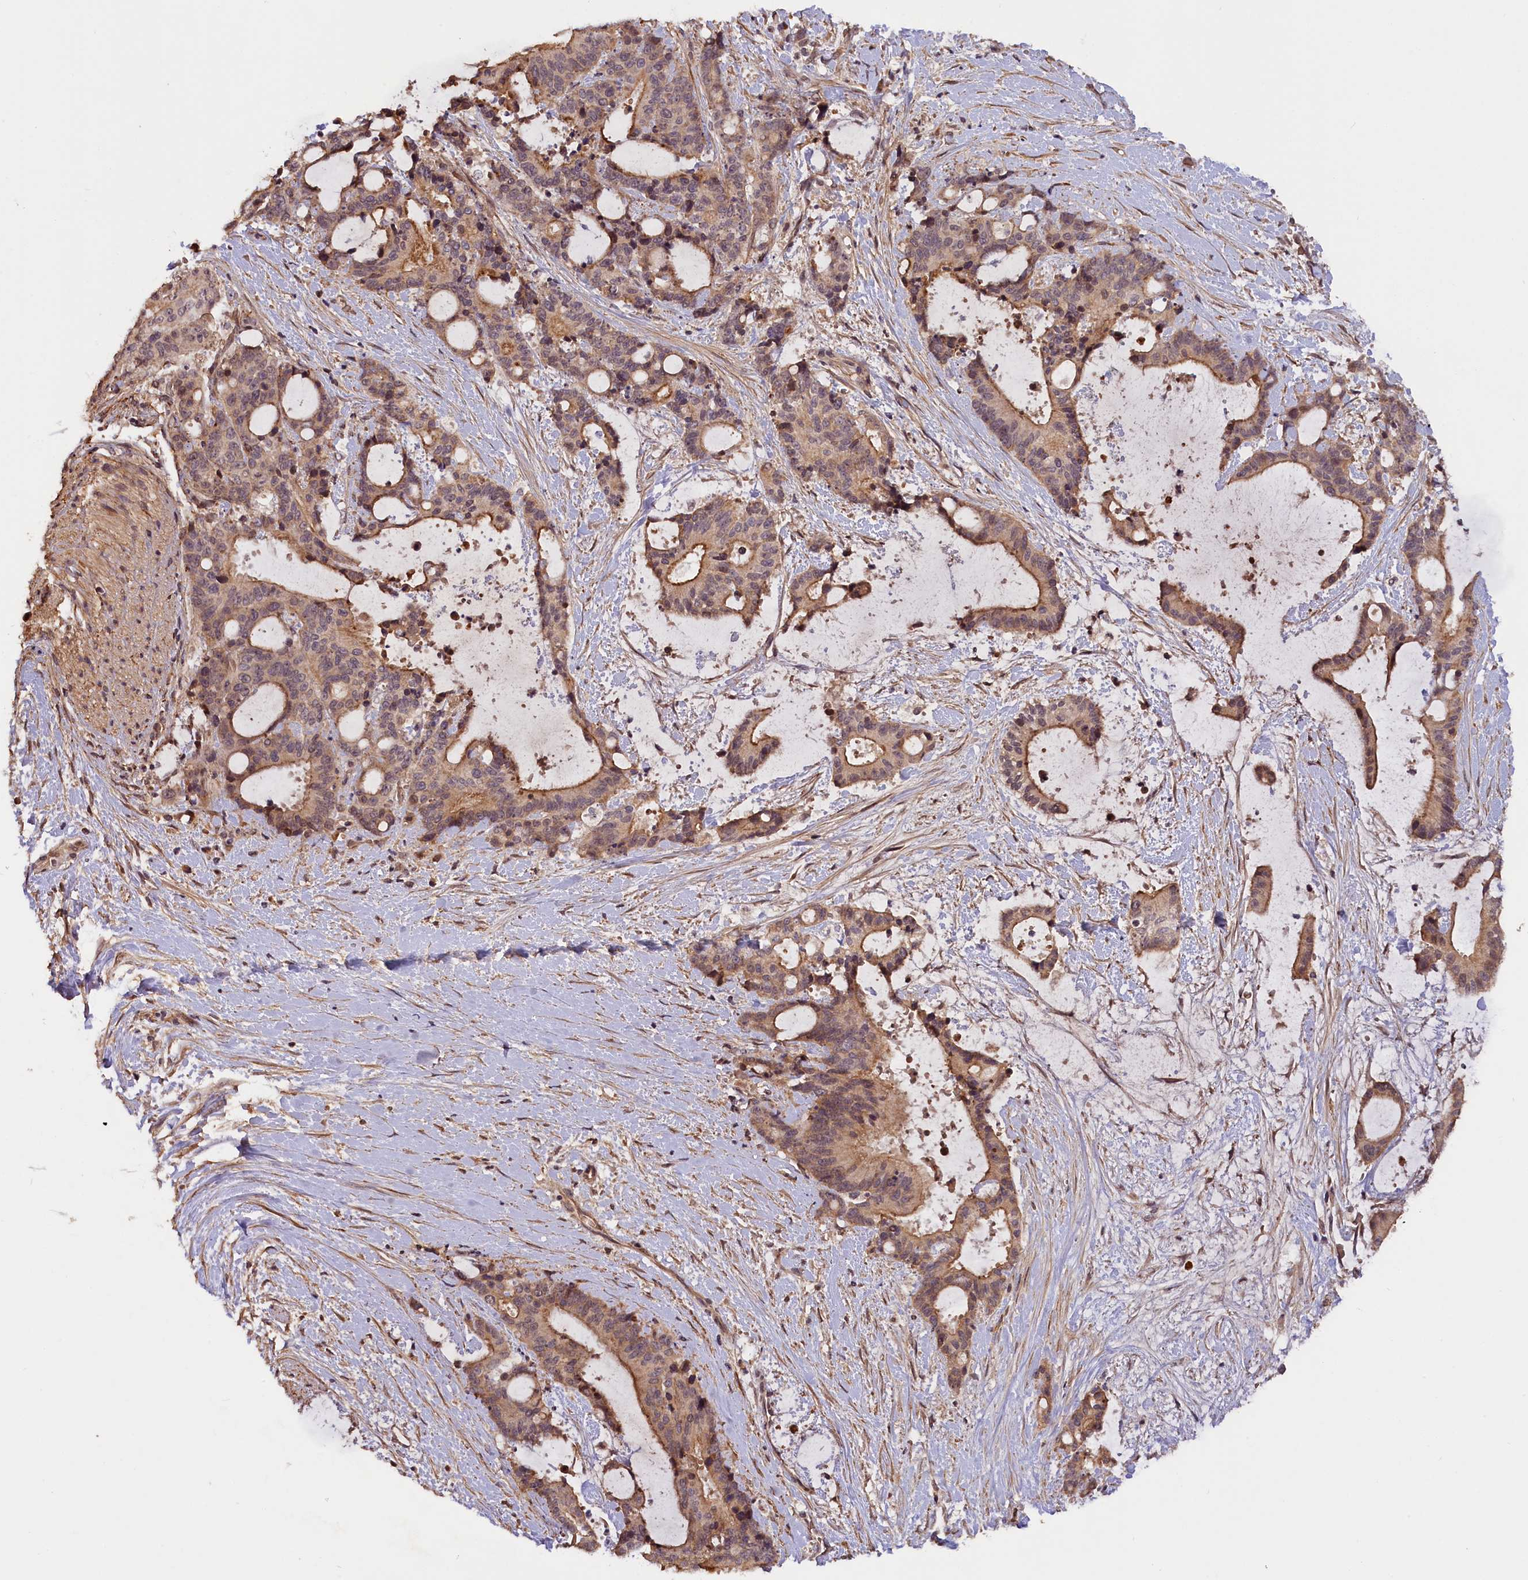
{"staining": {"intensity": "moderate", "quantity": ">75%", "location": "cytoplasmic/membranous"}, "tissue": "liver cancer", "cell_type": "Tumor cells", "image_type": "cancer", "snomed": [{"axis": "morphology", "description": "Normal tissue, NOS"}, {"axis": "morphology", "description": "Cholangiocarcinoma"}, {"axis": "topography", "description": "Liver"}, {"axis": "topography", "description": "Peripheral nerve tissue"}], "caption": "Human cholangiocarcinoma (liver) stained for a protein (brown) reveals moderate cytoplasmic/membranous positive staining in approximately >75% of tumor cells.", "gene": "ZNF480", "patient": {"sex": "female", "age": 73}}